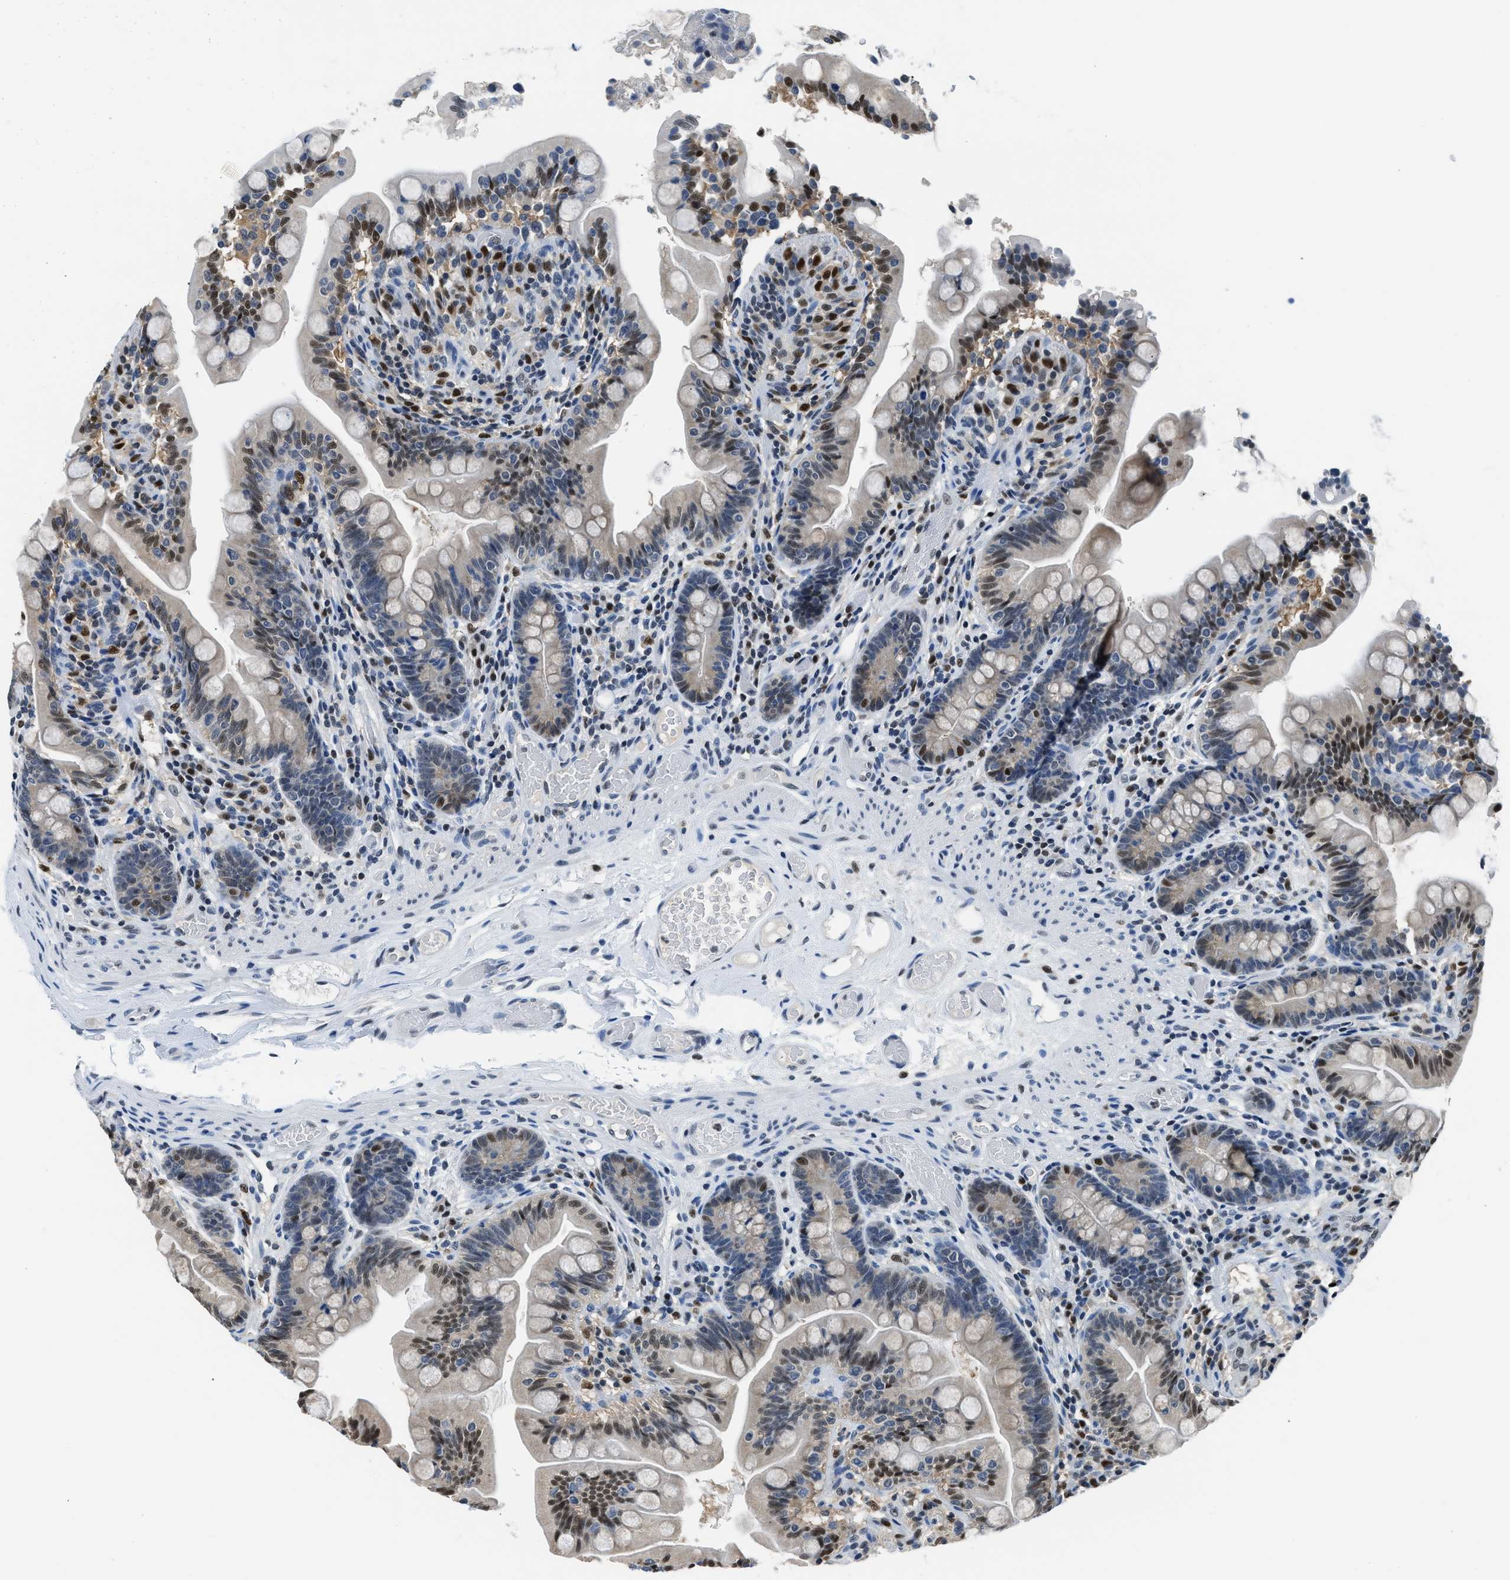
{"staining": {"intensity": "moderate", "quantity": "25%-75%", "location": "nuclear"}, "tissue": "small intestine", "cell_type": "Glandular cells", "image_type": "normal", "snomed": [{"axis": "morphology", "description": "Normal tissue, NOS"}, {"axis": "topography", "description": "Small intestine"}], "caption": "Small intestine was stained to show a protein in brown. There is medium levels of moderate nuclear expression in approximately 25%-75% of glandular cells.", "gene": "ALX1", "patient": {"sex": "female", "age": 56}}